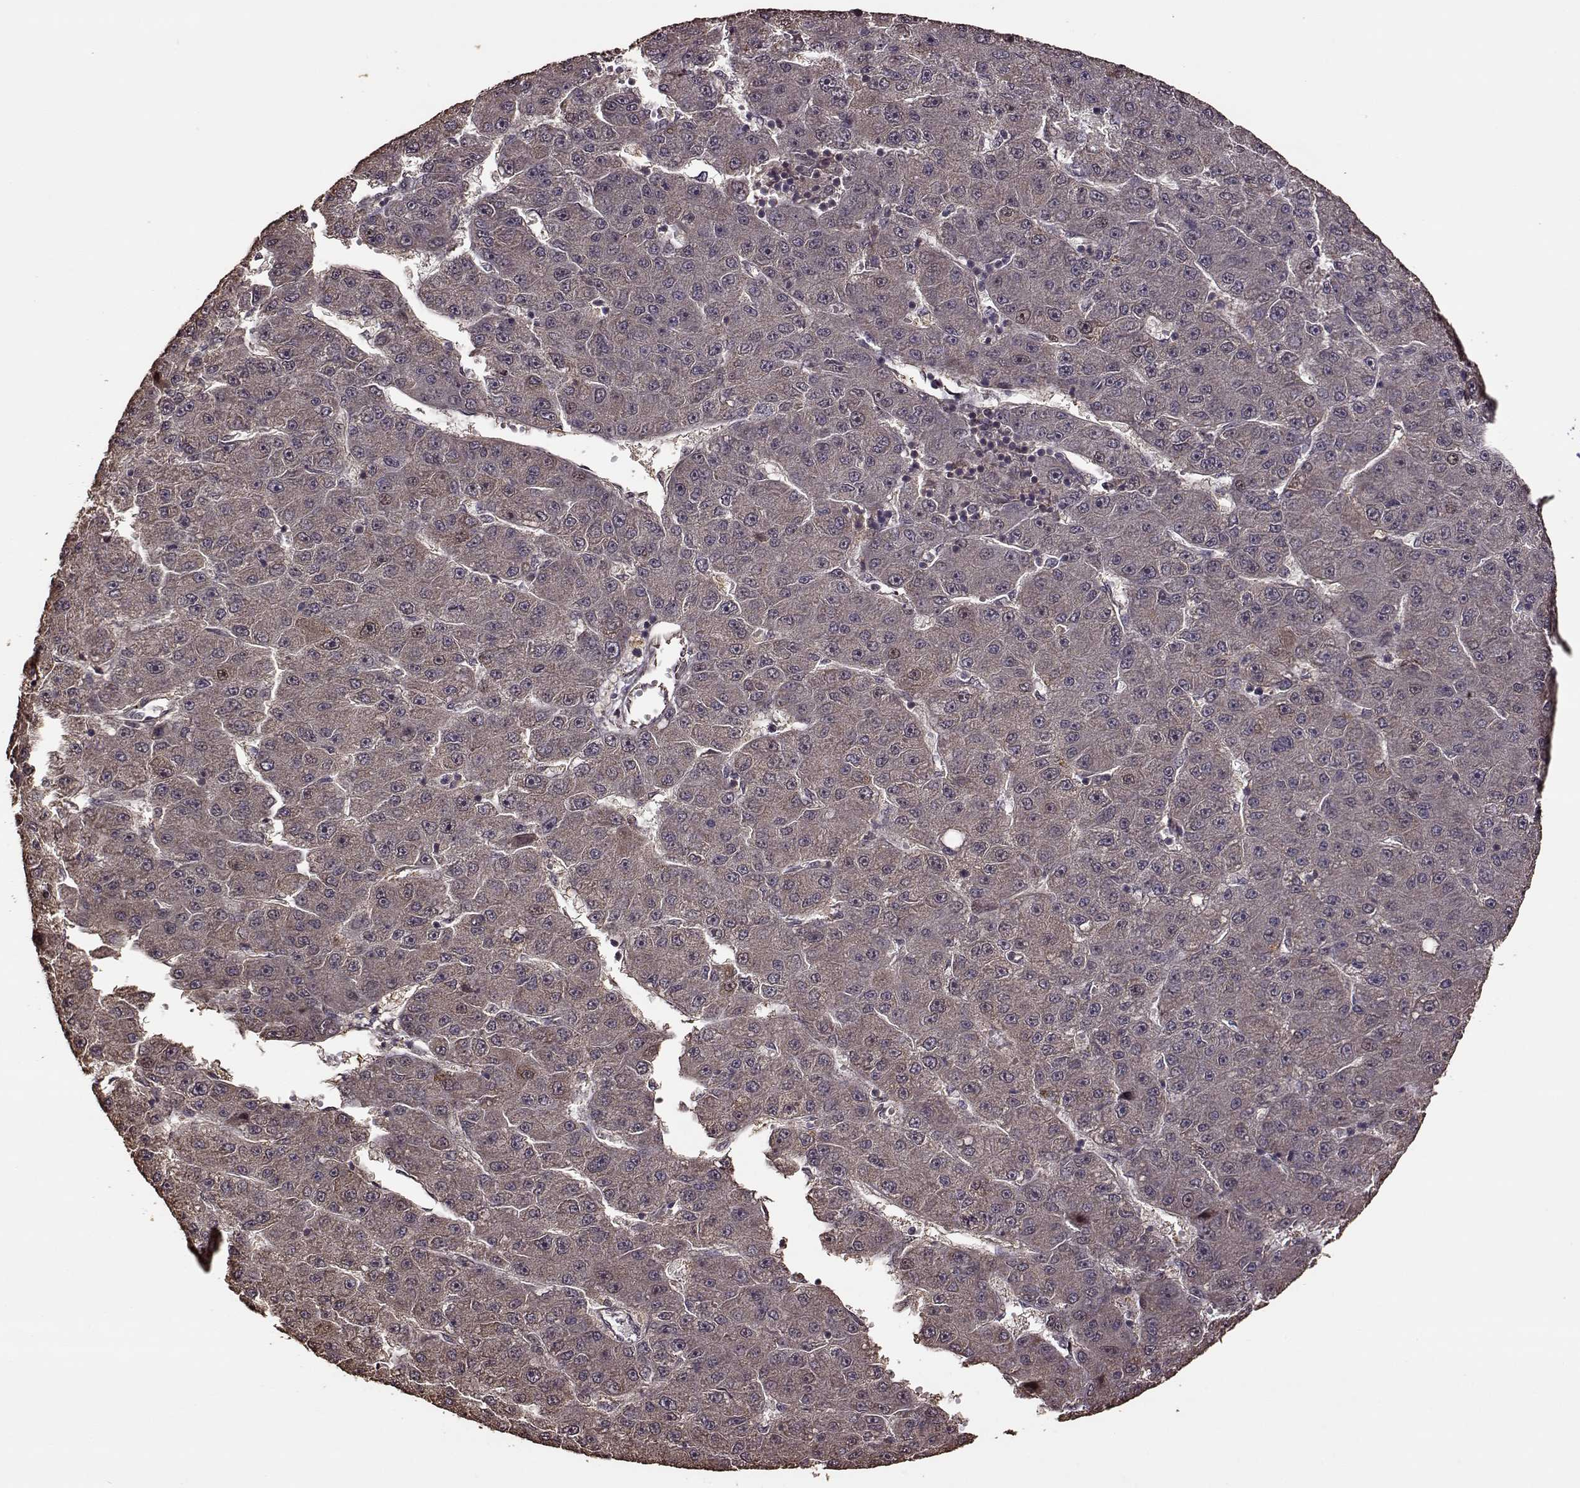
{"staining": {"intensity": "negative", "quantity": "none", "location": "none"}, "tissue": "liver cancer", "cell_type": "Tumor cells", "image_type": "cancer", "snomed": [{"axis": "morphology", "description": "Carcinoma, Hepatocellular, NOS"}, {"axis": "topography", "description": "Liver"}], "caption": "Immunohistochemistry (IHC) micrograph of neoplastic tissue: human liver hepatocellular carcinoma stained with DAB displays no significant protein staining in tumor cells.", "gene": "FBXW11", "patient": {"sex": "male", "age": 67}}